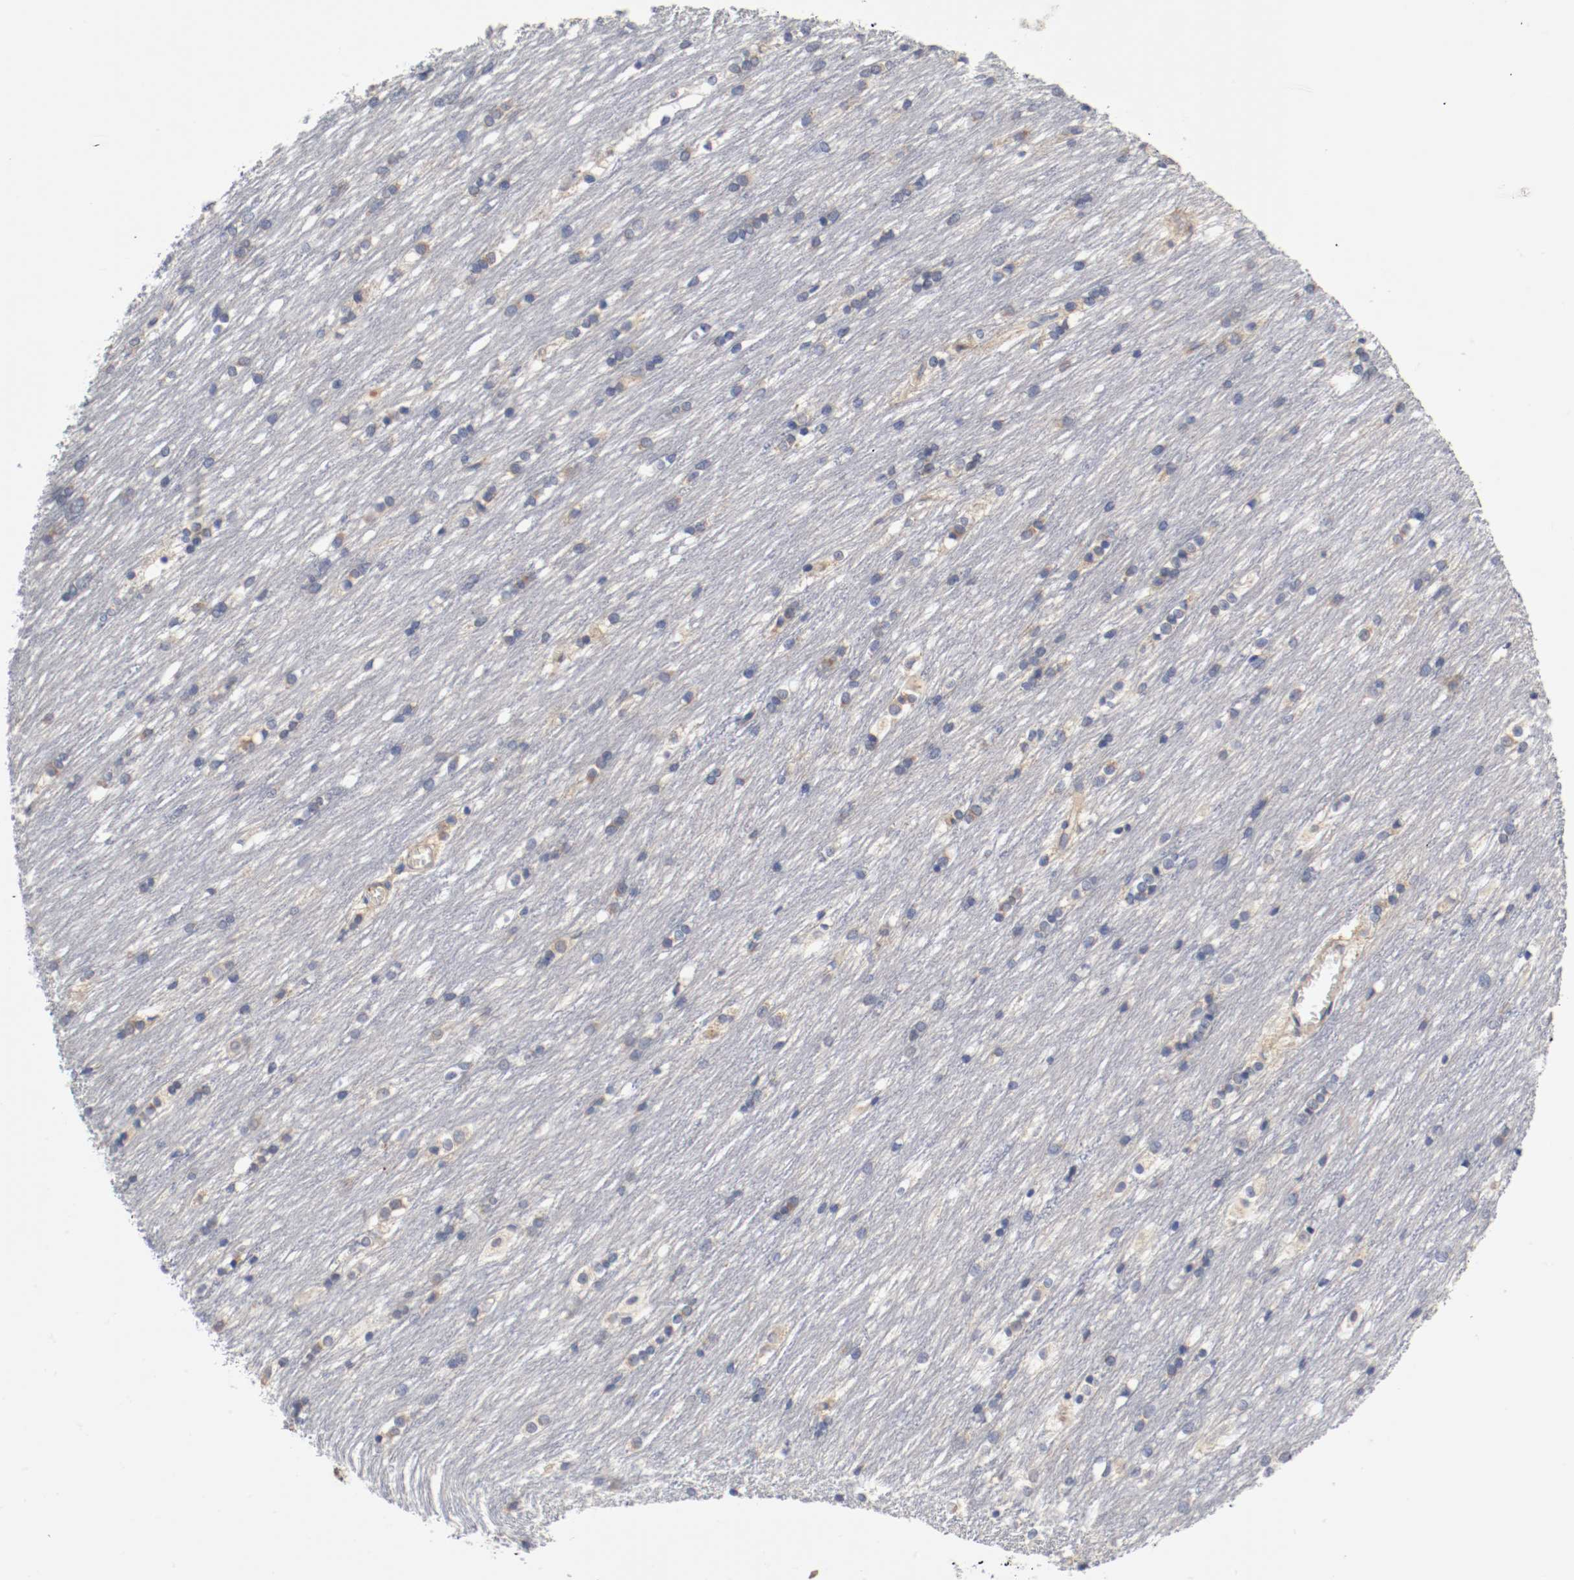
{"staining": {"intensity": "weak", "quantity": "25%-75%", "location": "cytoplasmic/membranous"}, "tissue": "caudate", "cell_type": "Glial cells", "image_type": "normal", "snomed": [{"axis": "morphology", "description": "Normal tissue, NOS"}, {"axis": "topography", "description": "Lateral ventricle wall"}], "caption": "Protein positivity by IHC reveals weak cytoplasmic/membranous positivity in approximately 25%-75% of glial cells in normal caudate.", "gene": "PCSK6", "patient": {"sex": "female", "age": 19}}